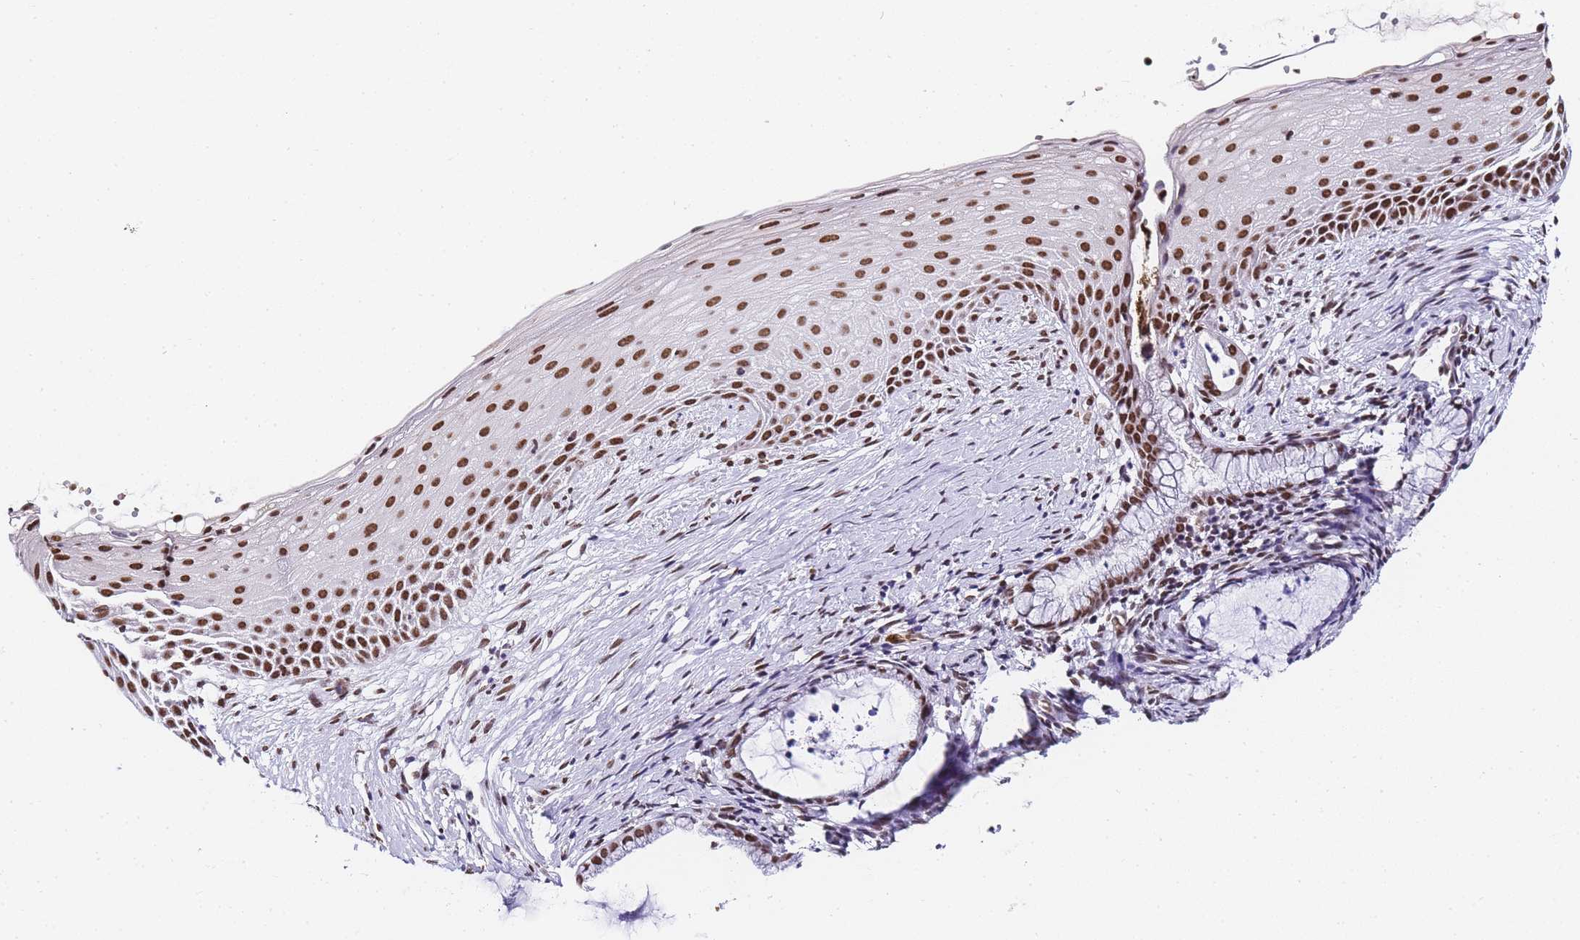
{"staining": {"intensity": "moderate", "quantity": "25%-75%", "location": "nuclear"}, "tissue": "cervix", "cell_type": "Glandular cells", "image_type": "normal", "snomed": [{"axis": "morphology", "description": "Normal tissue, NOS"}, {"axis": "topography", "description": "Cervix"}], "caption": "The immunohistochemical stain labels moderate nuclear staining in glandular cells of benign cervix. (Stains: DAB in brown, nuclei in blue, Microscopy: brightfield microscopy at high magnification).", "gene": "POLR1A", "patient": {"sex": "female", "age": 36}}